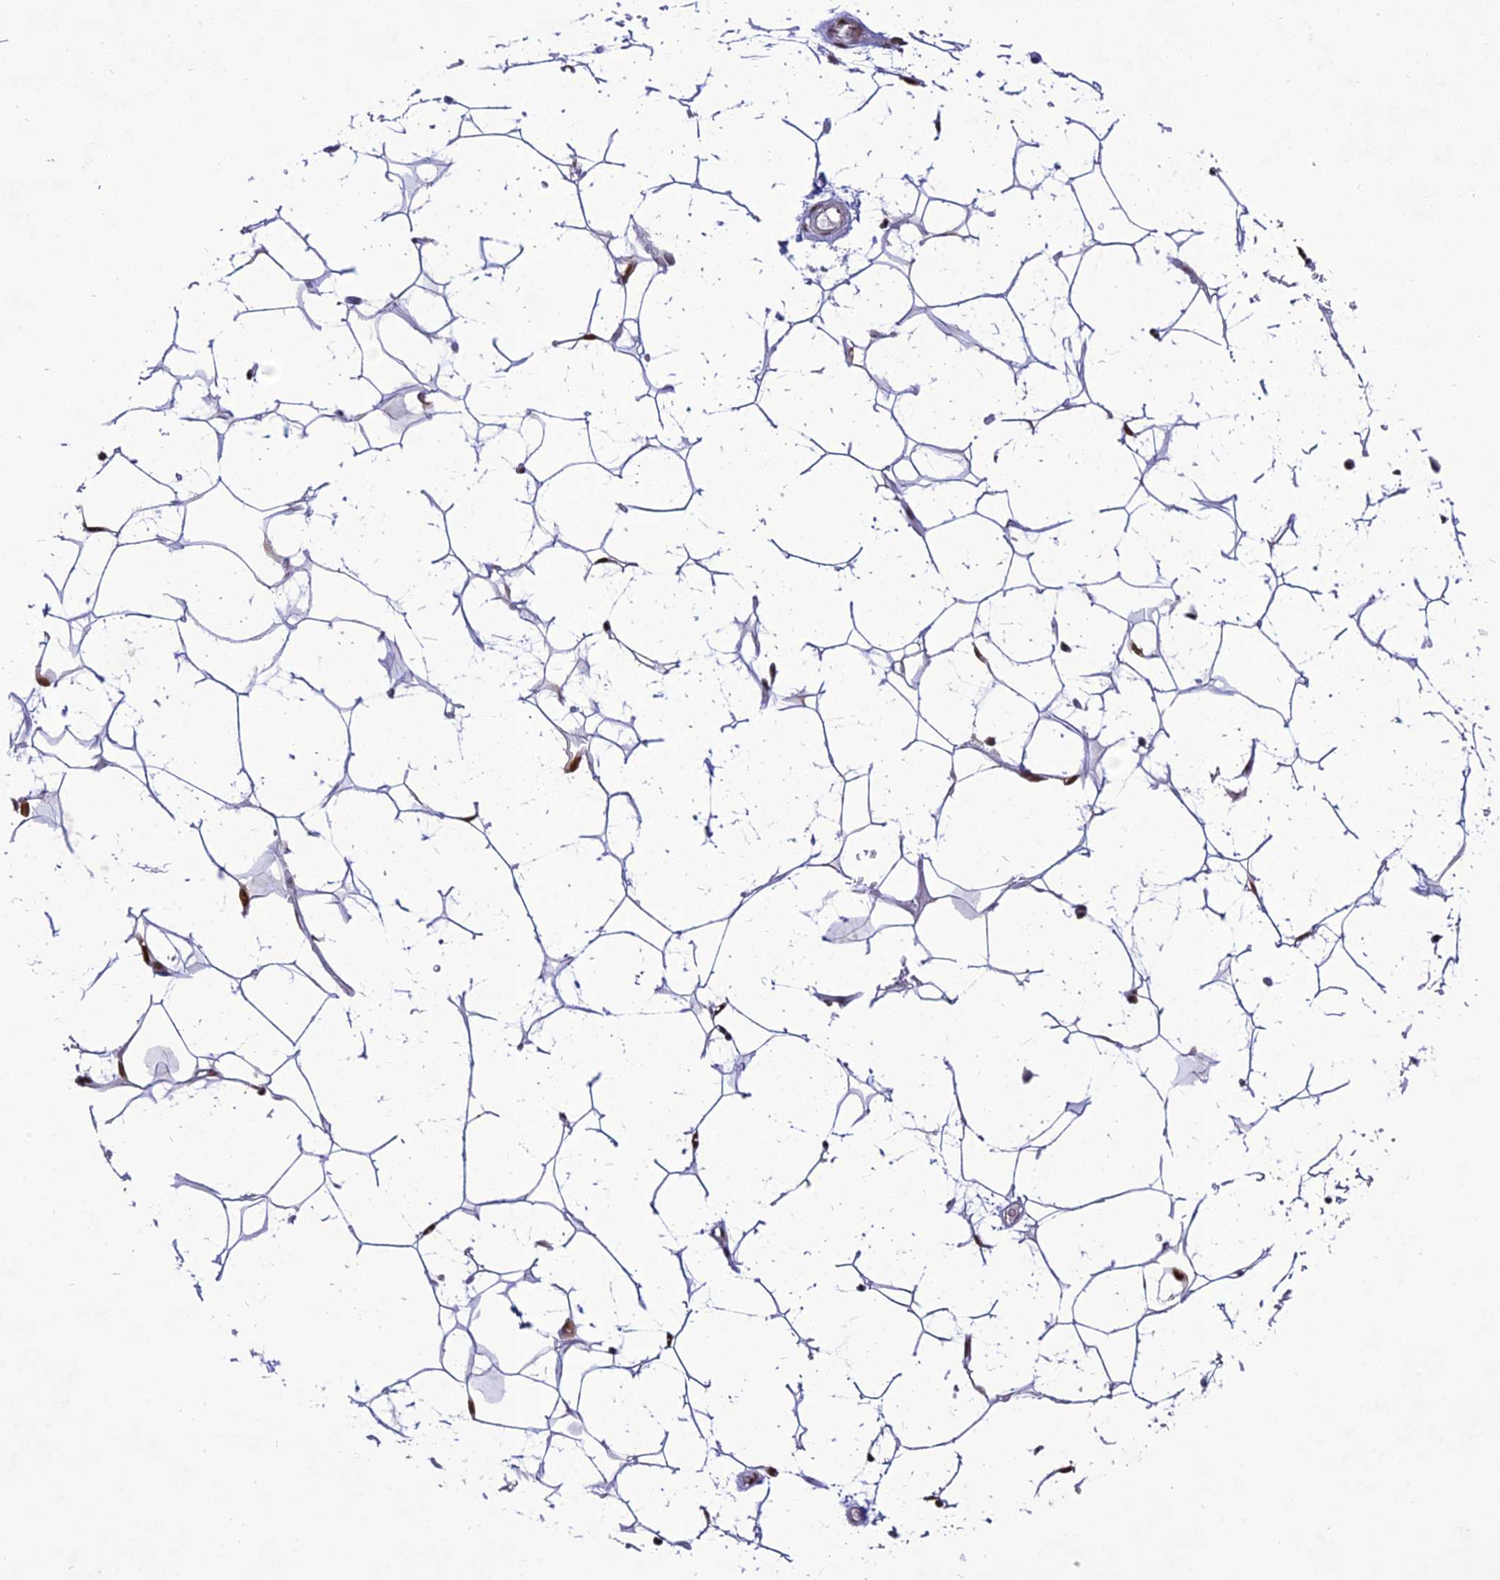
{"staining": {"intensity": "moderate", "quantity": ">75%", "location": "nuclear"}, "tissue": "adipose tissue", "cell_type": "Adipocytes", "image_type": "normal", "snomed": [{"axis": "morphology", "description": "Normal tissue, NOS"}, {"axis": "topography", "description": "Breast"}], "caption": "The photomicrograph reveals immunohistochemical staining of normal adipose tissue. There is moderate nuclear positivity is identified in about >75% of adipocytes. Immunohistochemistry (ihc) stains the protein in brown and the nuclei are stained blue.", "gene": "DDX1", "patient": {"sex": "female", "age": 26}}